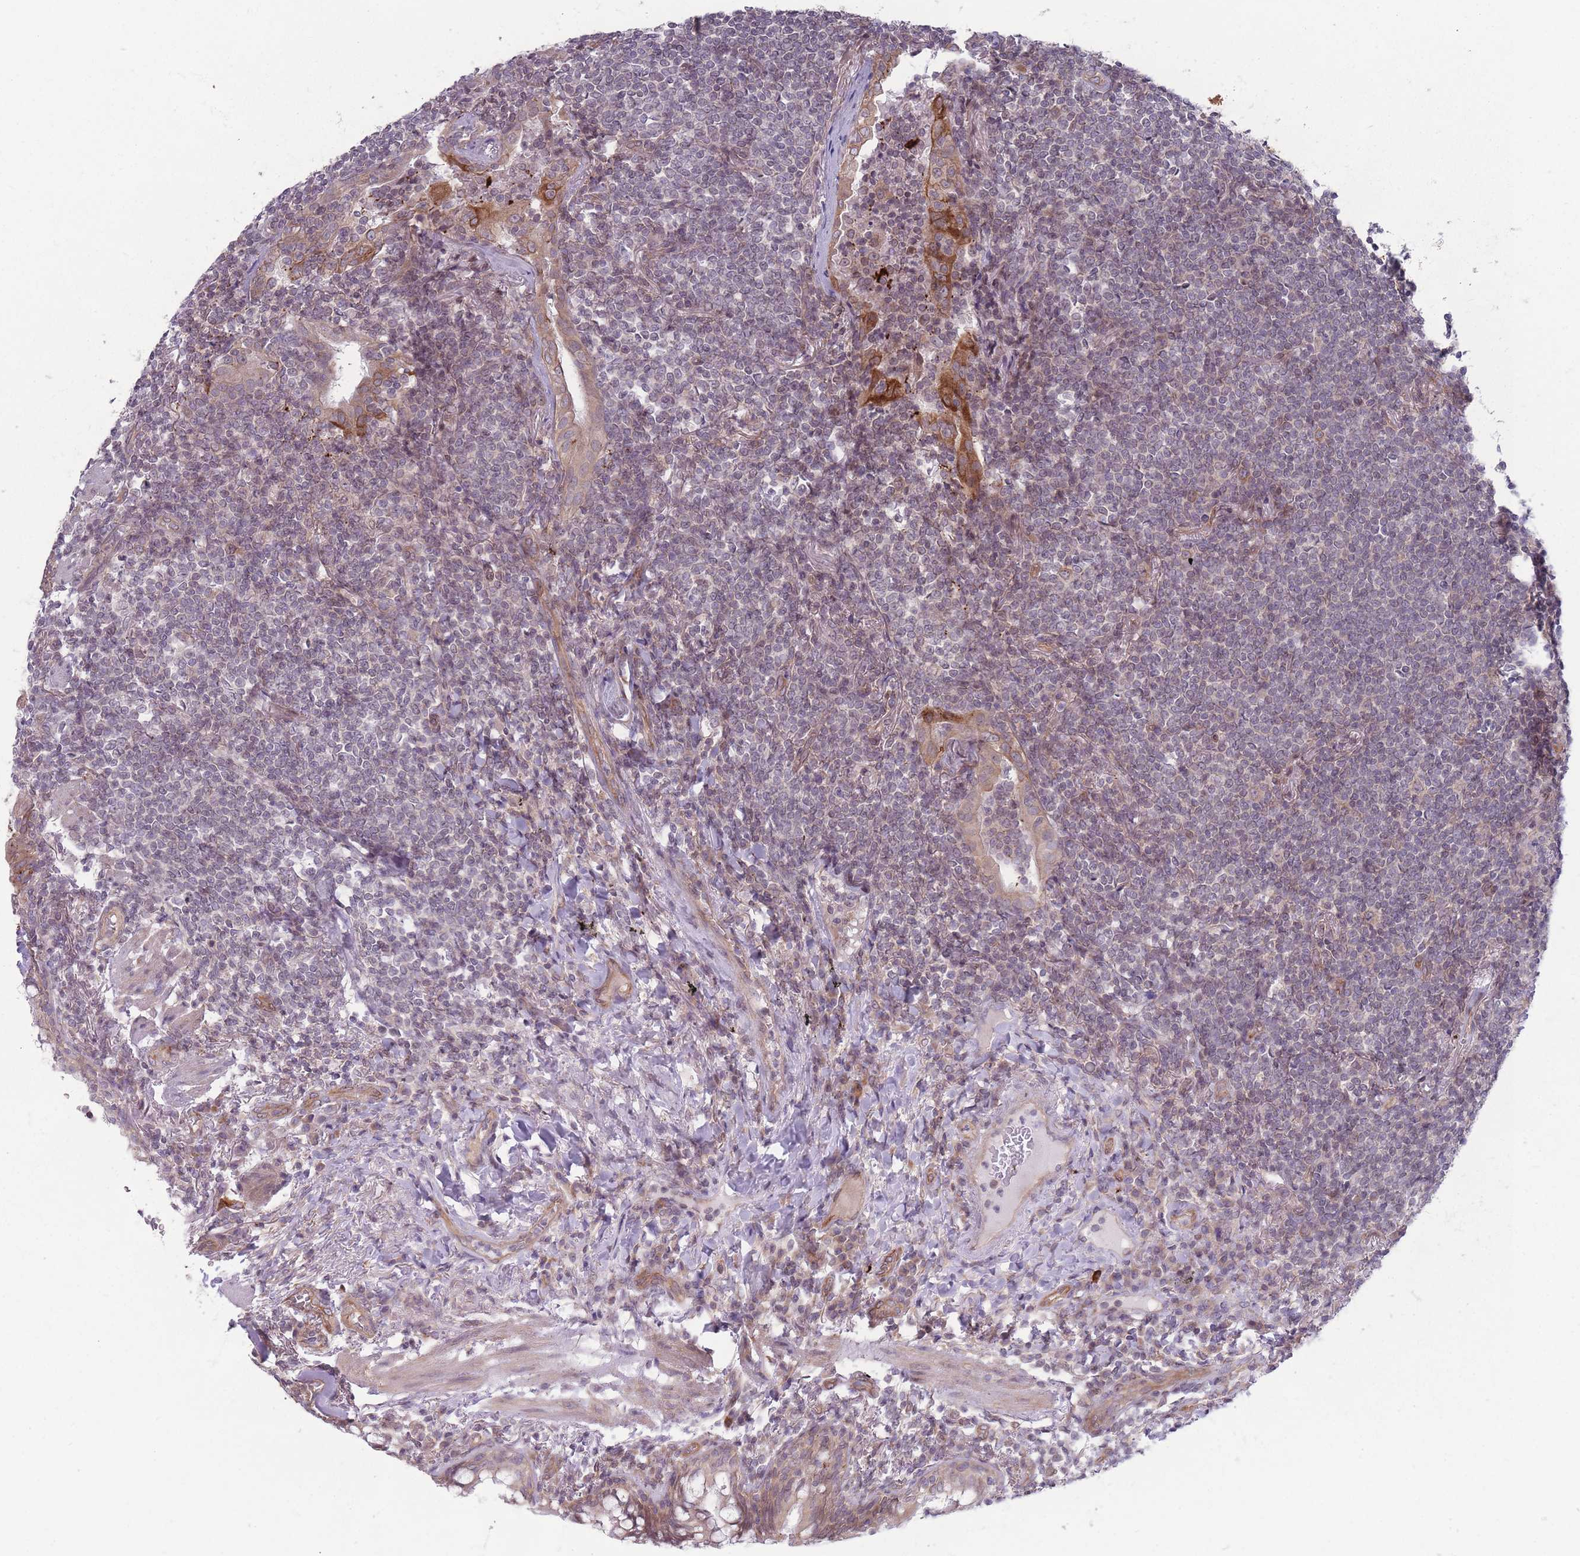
{"staining": {"intensity": "negative", "quantity": "none", "location": "none"}, "tissue": "lymphoma", "cell_type": "Tumor cells", "image_type": "cancer", "snomed": [{"axis": "morphology", "description": "Malignant lymphoma, non-Hodgkin's type, Low grade"}, {"axis": "topography", "description": "Lung"}], "caption": "This is a micrograph of immunohistochemistry (IHC) staining of malignant lymphoma, non-Hodgkin's type (low-grade), which shows no expression in tumor cells.", "gene": "VRK2", "patient": {"sex": "female", "age": 71}}